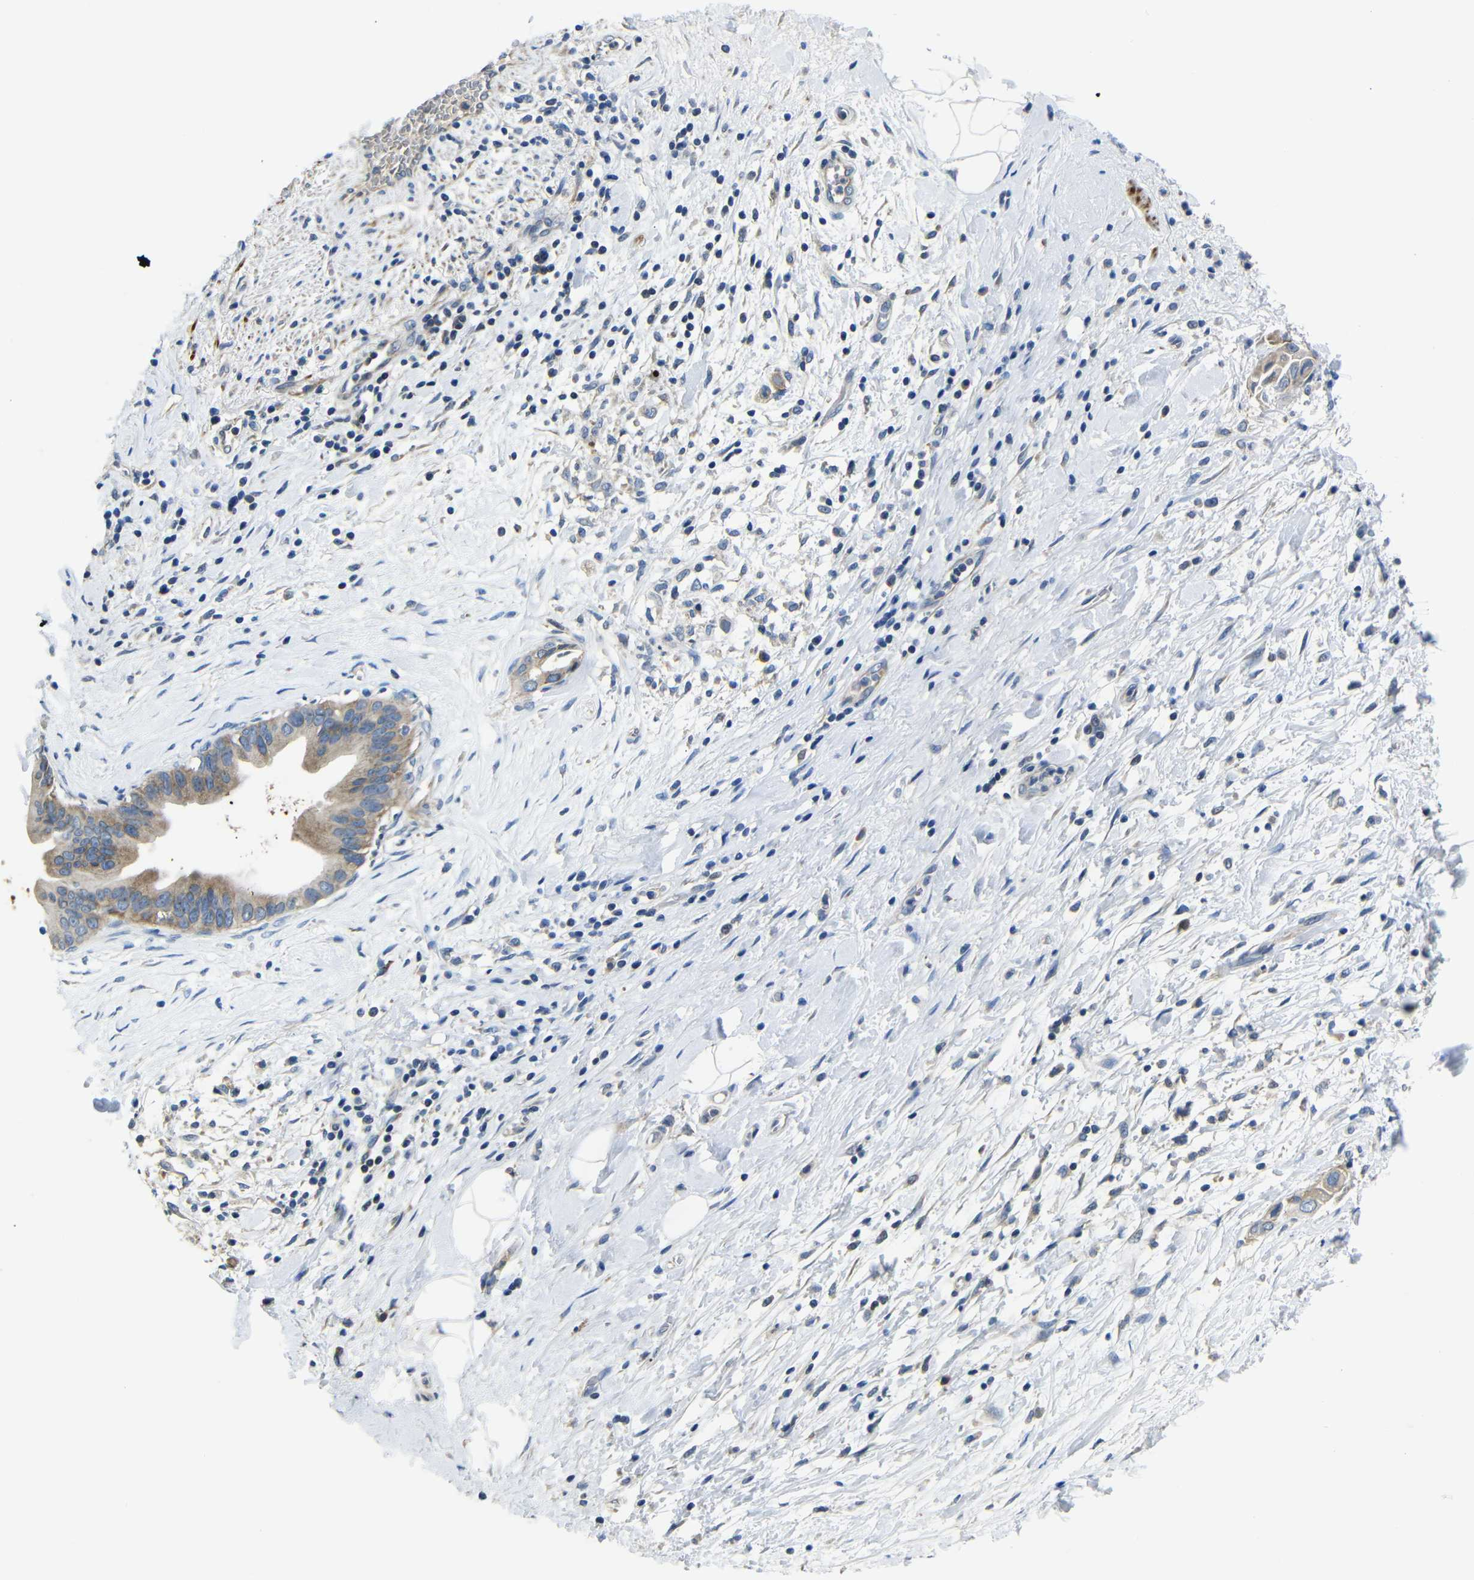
{"staining": {"intensity": "moderate", "quantity": ">75%", "location": "cytoplasmic/membranous"}, "tissue": "pancreatic cancer", "cell_type": "Tumor cells", "image_type": "cancer", "snomed": [{"axis": "morphology", "description": "Adenocarcinoma, NOS"}, {"axis": "topography", "description": "Pancreas"}], "caption": "Immunohistochemical staining of pancreatic cancer (adenocarcinoma) displays moderate cytoplasmic/membranous protein staining in about >75% of tumor cells.", "gene": "AFDN", "patient": {"sex": "male", "age": 55}}